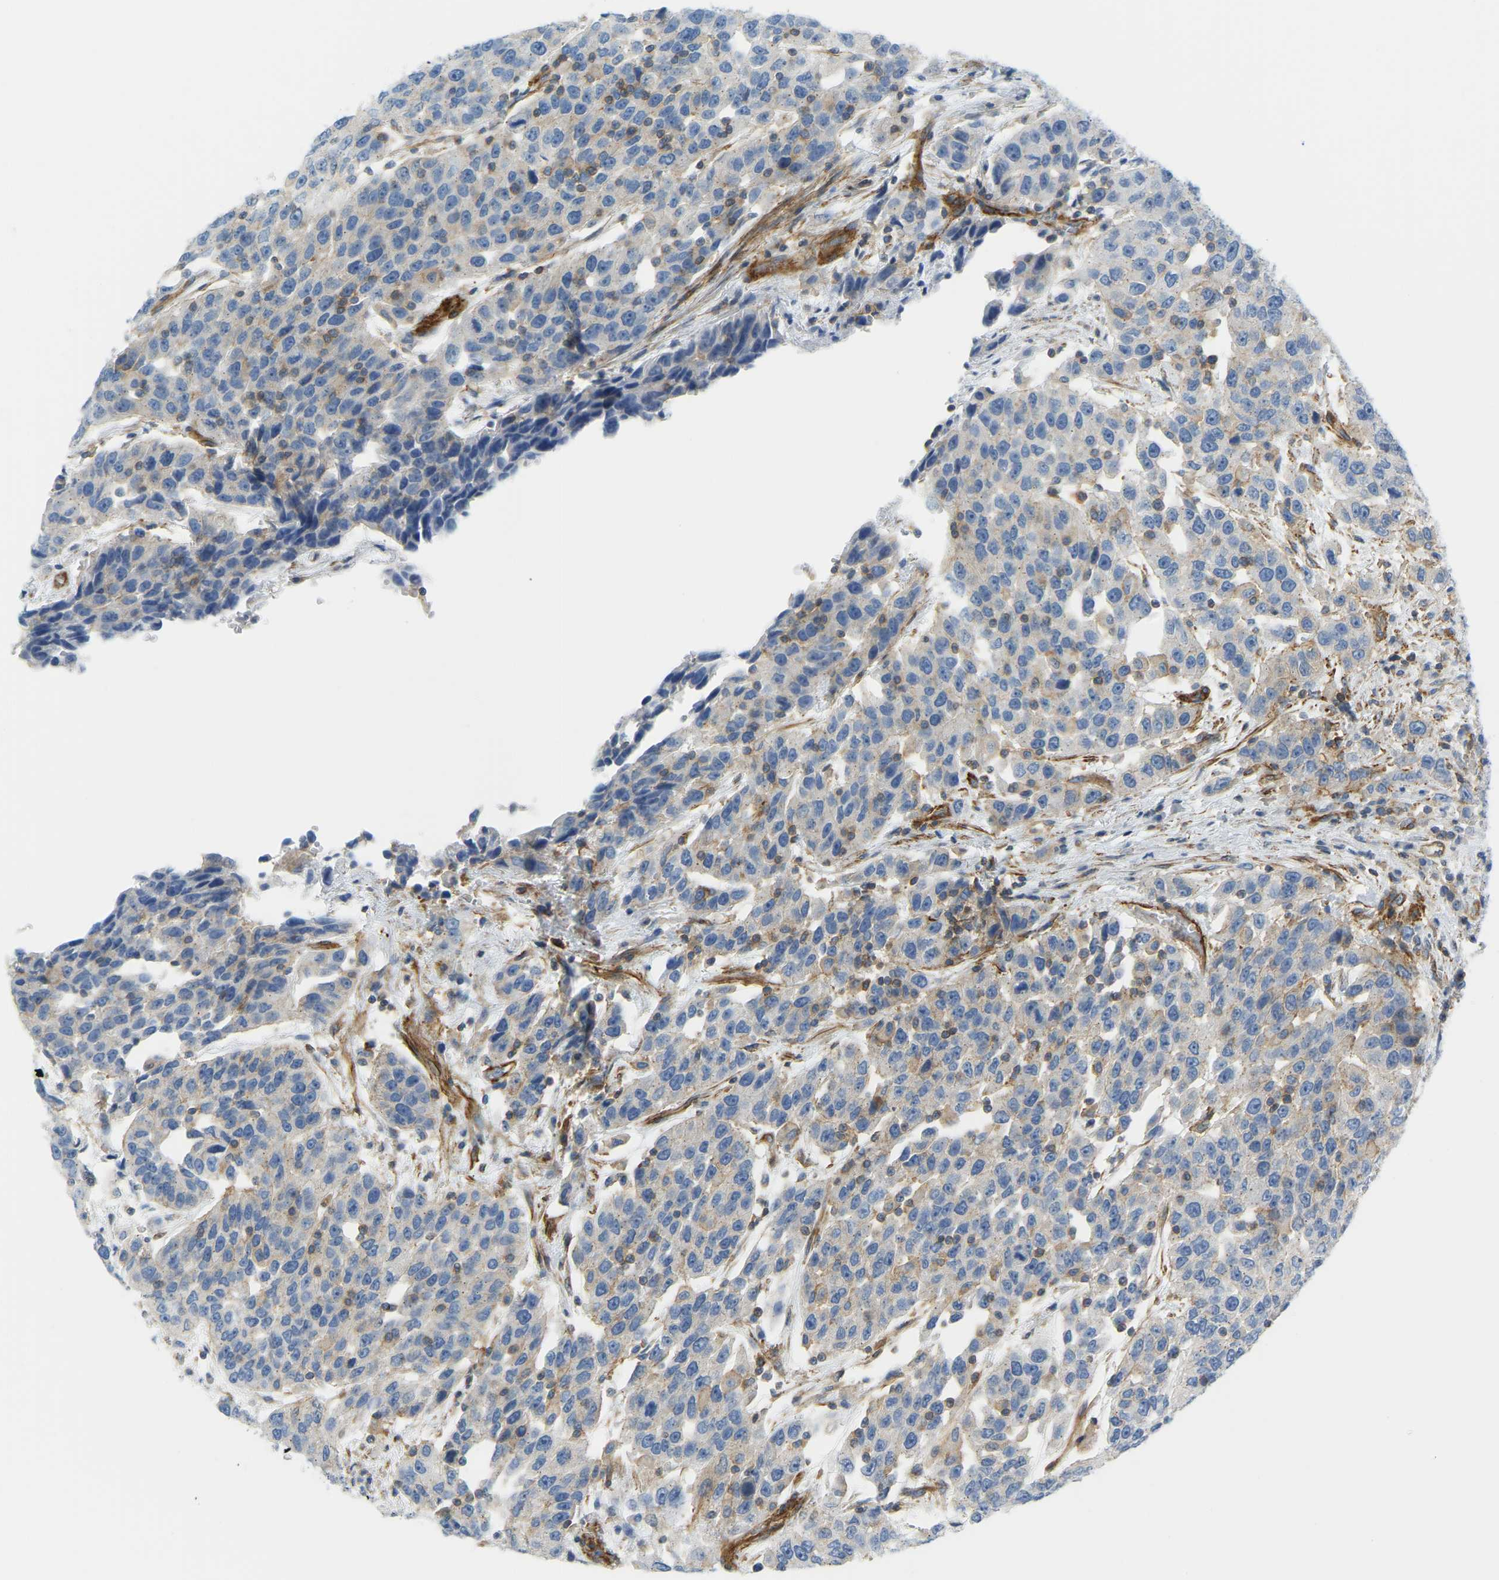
{"staining": {"intensity": "weak", "quantity": "25%-75%", "location": "cytoplasmic/membranous"}, "tissue": "urothelial cancer", "cell_type": "Tumor cells", "image_type": "cancer", "snomed": [{"axis": "morphology", "description": "Urothelial carcinoma, High grade"}, {"axis": "topography", "description": "Urinary bladder"}], "caption": "Tumor cells show low levels of weak cytoplasmic/membranous expression in about 25%-75% of cells in urothelial cancer.", "gene": "MYL3", "patient": {"sex": "female", "age": 80}}